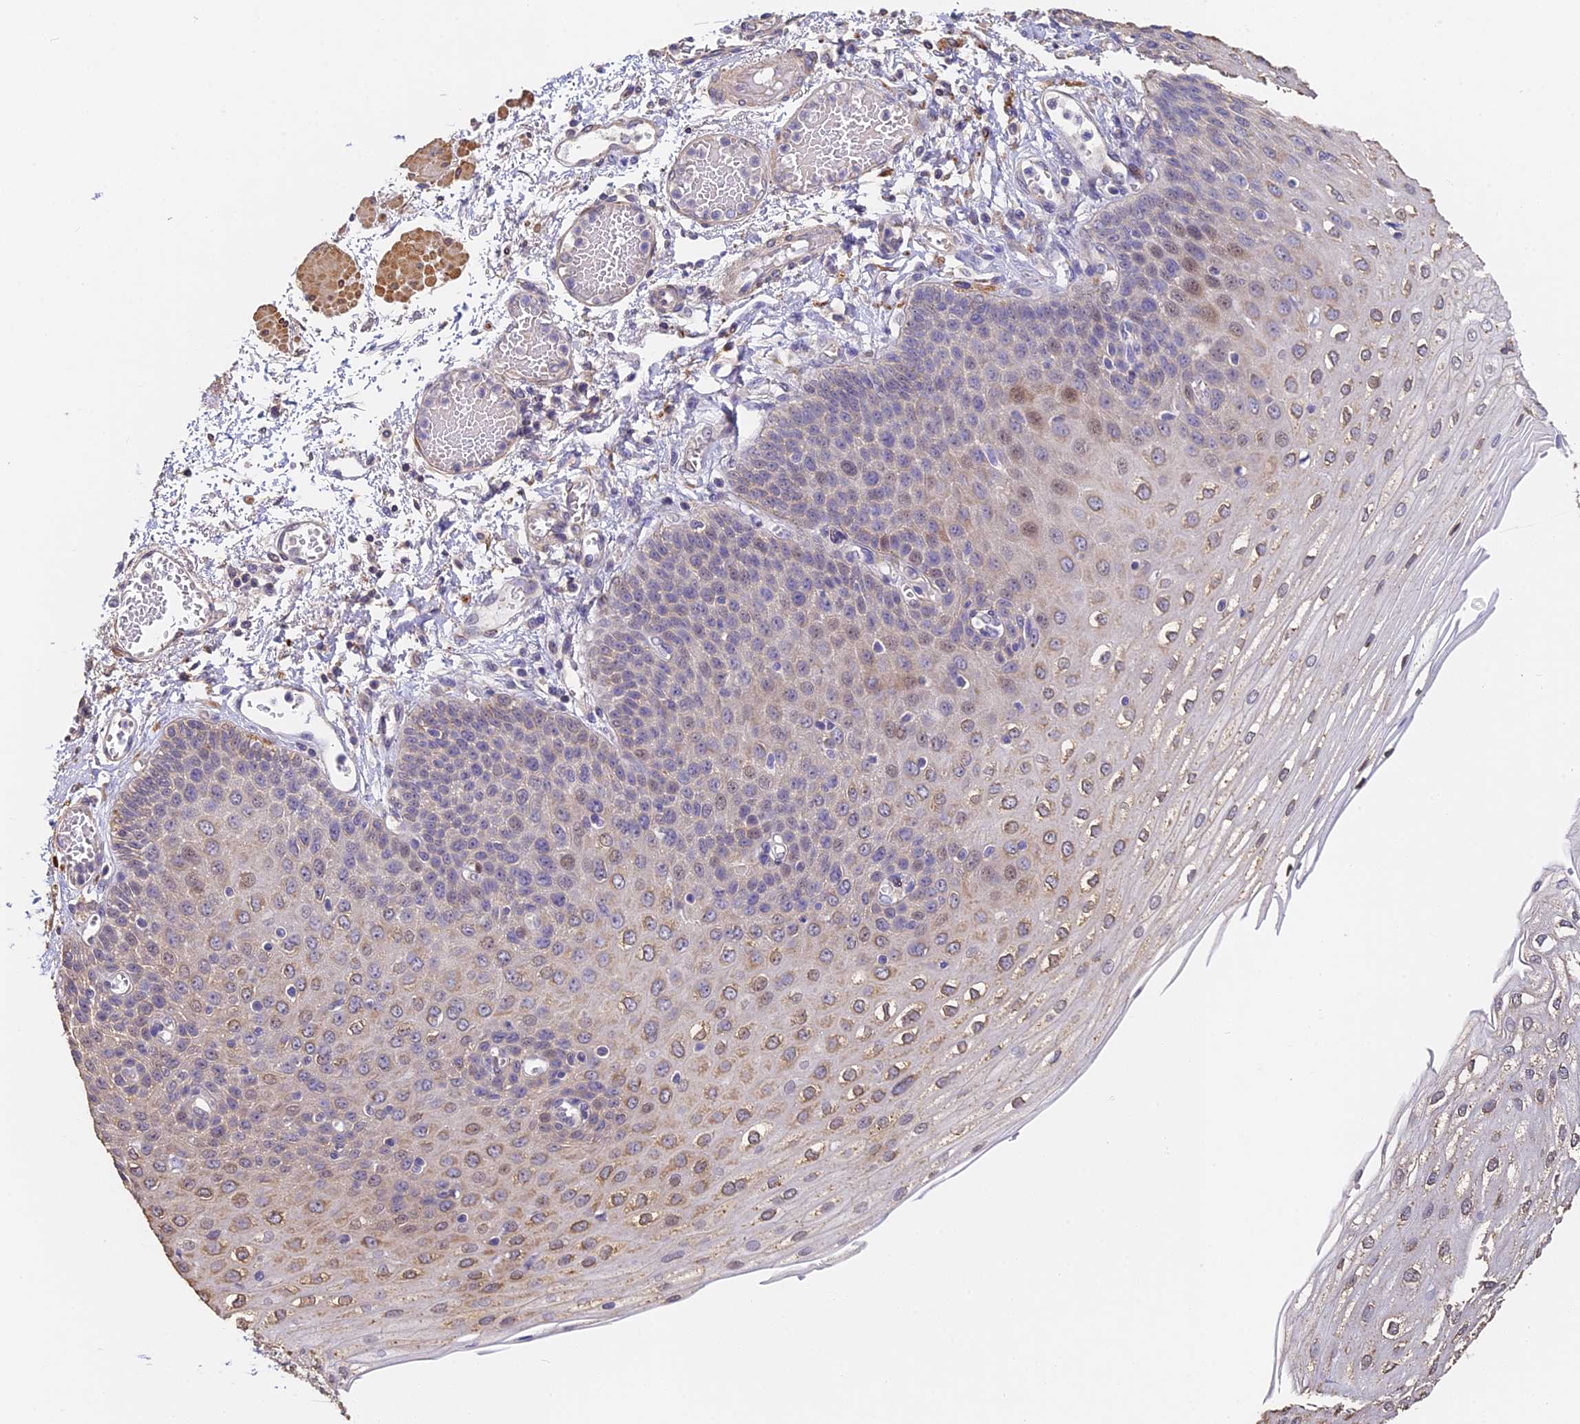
{"staining": {"intensity": "moderate", "quantity": "<25%", "location": "cytoplasmic/membranous,nuclear"}, "tissue": "esophagus", "cell_type": "Squamous epithelial cells", "image_type": "normal", "snomed": [{"axis": "morphology", "description": "Normal tissue, NOS"}, {"axis": "topography", "description": "Esophagus"}], "caption": "Approximately <25% of squamous epithelial cells in normal human esophagus exhibit moderate cytoplasmic/membranous,nuclear protein expression as visualized by brown immunohistochemical staining.", "gene": "SLC11A1", "patient": {"sex": "male", "age": 81}}